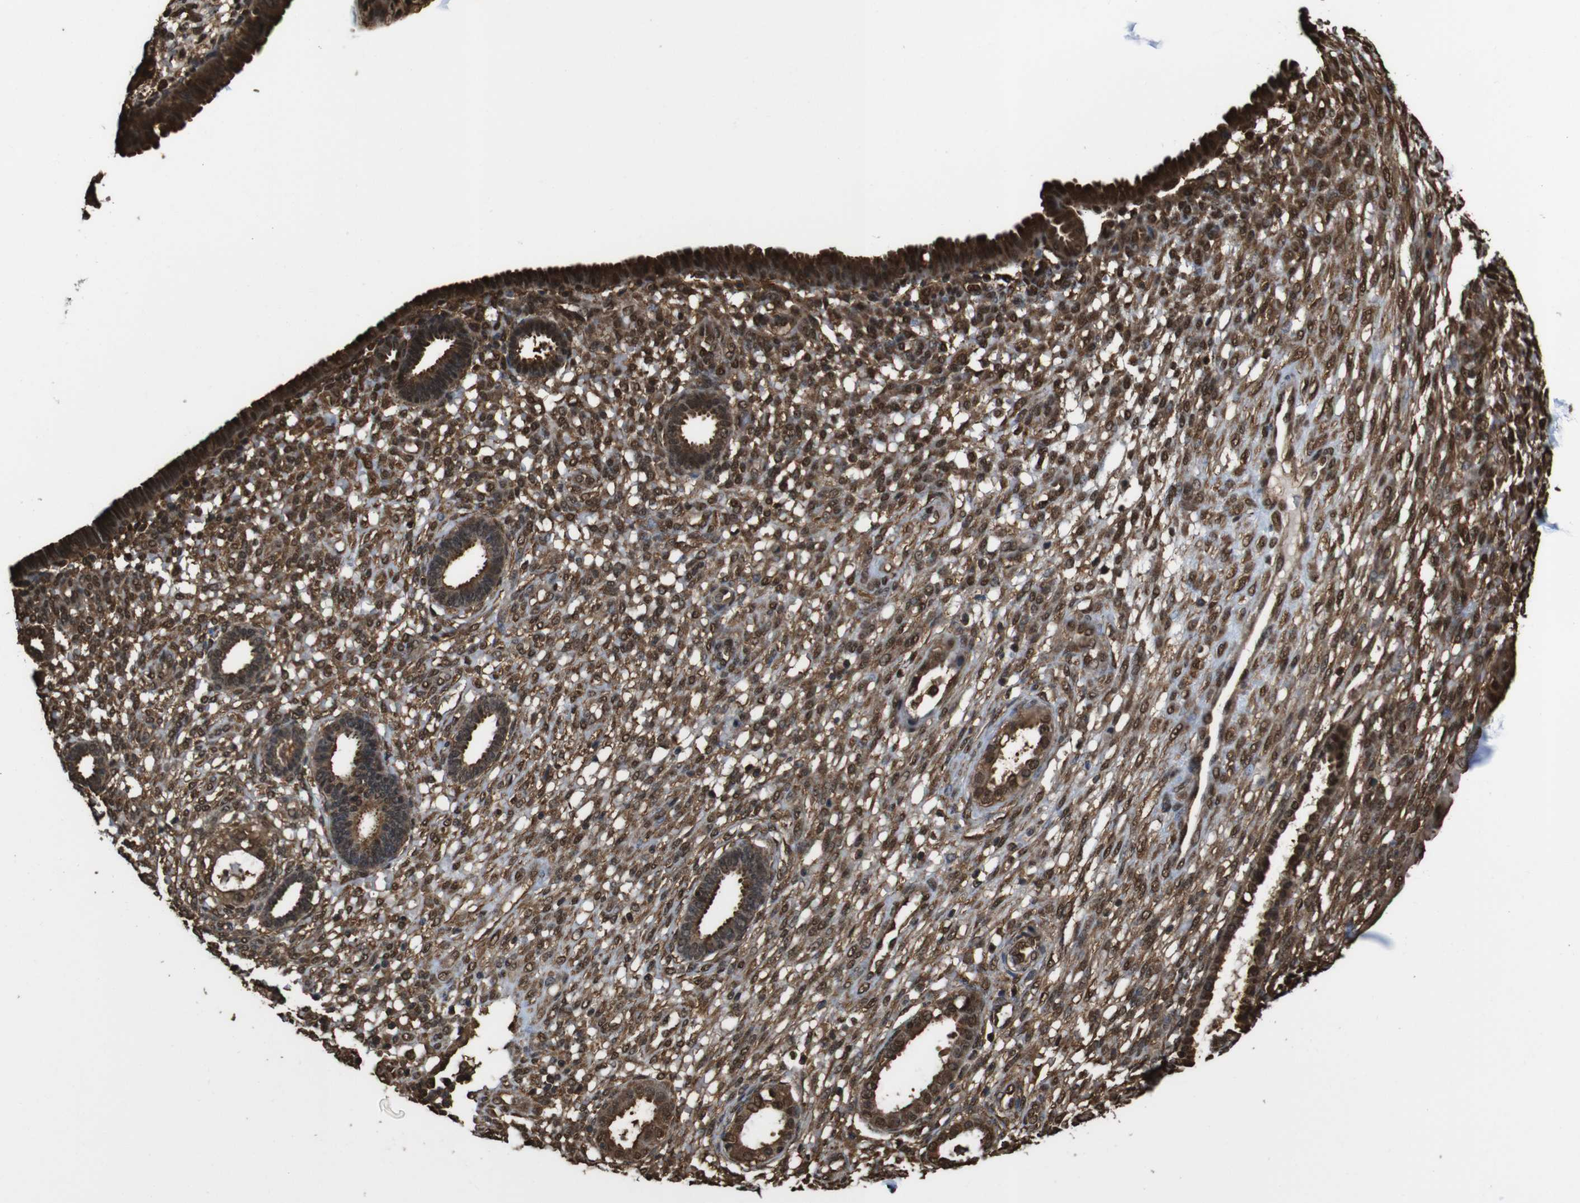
{"staining": {"intensity": "strong", "quantity": "25%-75%", "location": "cytoplasmic/membranous,nuclear"}, "tissue": "endometrium", "cell_type": "Cells in endometrial stroma", "image_type": "normal", "snomed": [{"axis": "morphology", "description": "Normal tissue, NOS"}, {"axis": "topography", "description": "Endometrium"}], "caption": "Brown immunohistochemical staining in normal endometrium shows strong cytoplasmic/membranous,nuclear positivity in approximately 25%-75% of cells in endometrial stroma. (DAB IHC, brown staining for protein, blue staining for nuclei).", "gene": "VCP", "patient": {"sex": "female", "age": 61}}